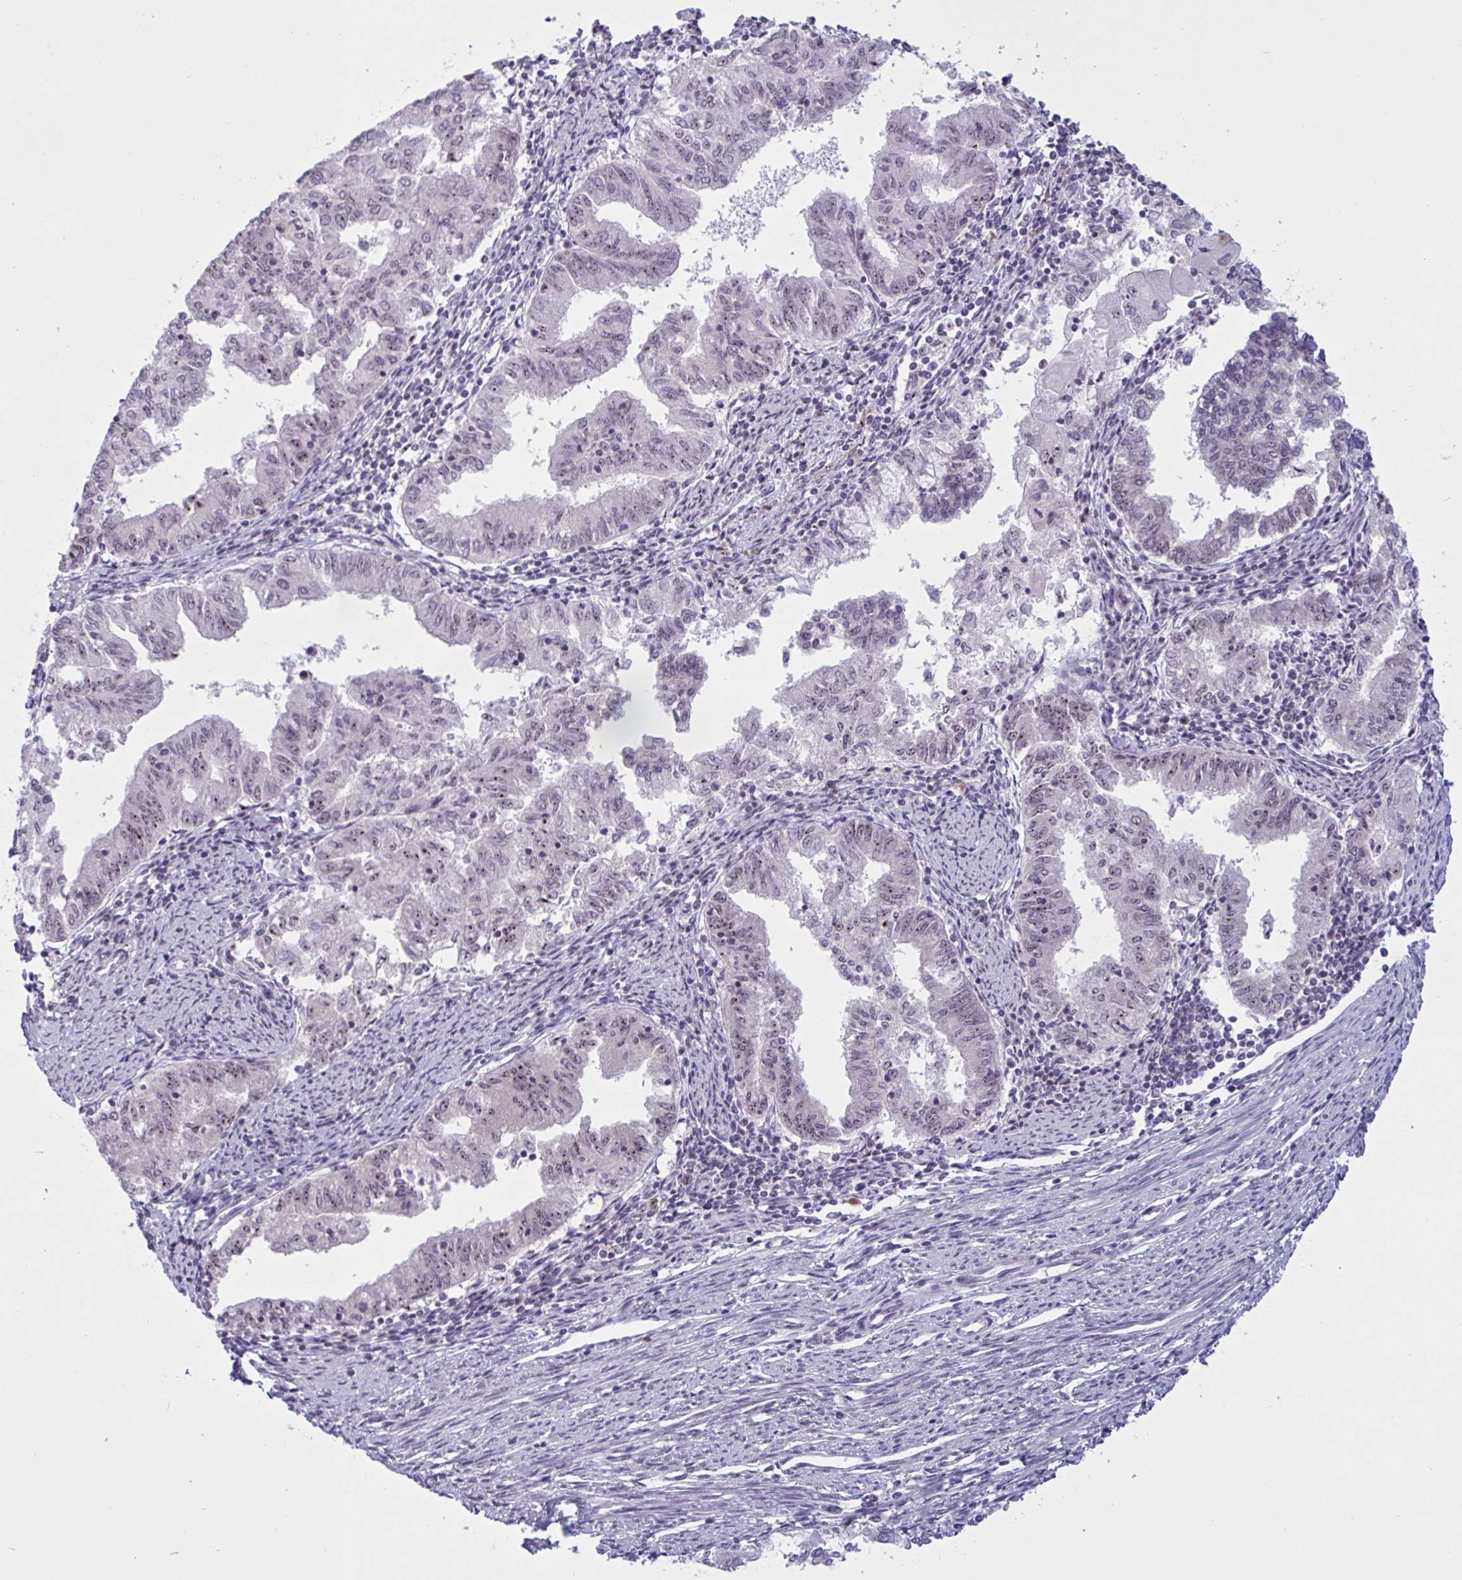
{"staining": {"intensity": "weak", "quantity": "25%-75%", "location": "nuclear"}, "tissue": "endometrial cancer", "cell_type": "Tumor cells", "image_type": "cancer", "snomed": [{"axis": "morphology", "description": "Adenocarcinoma, NOS"}, {"axis": "topography", "description": "Endometrium"}], "caption": "Immunohistochemistry (IHC) micrograph of neoplastic tissue: human adenocarcinoma (endometrial) stained using immunohistochemistry (IHC) displays low levels of weak protein expression localized specifically in the nuclear of tumor cells, appearing as a nuclear brown color.", "gene": "TGM6", "patient": {"sex": "female", "age": 79}}